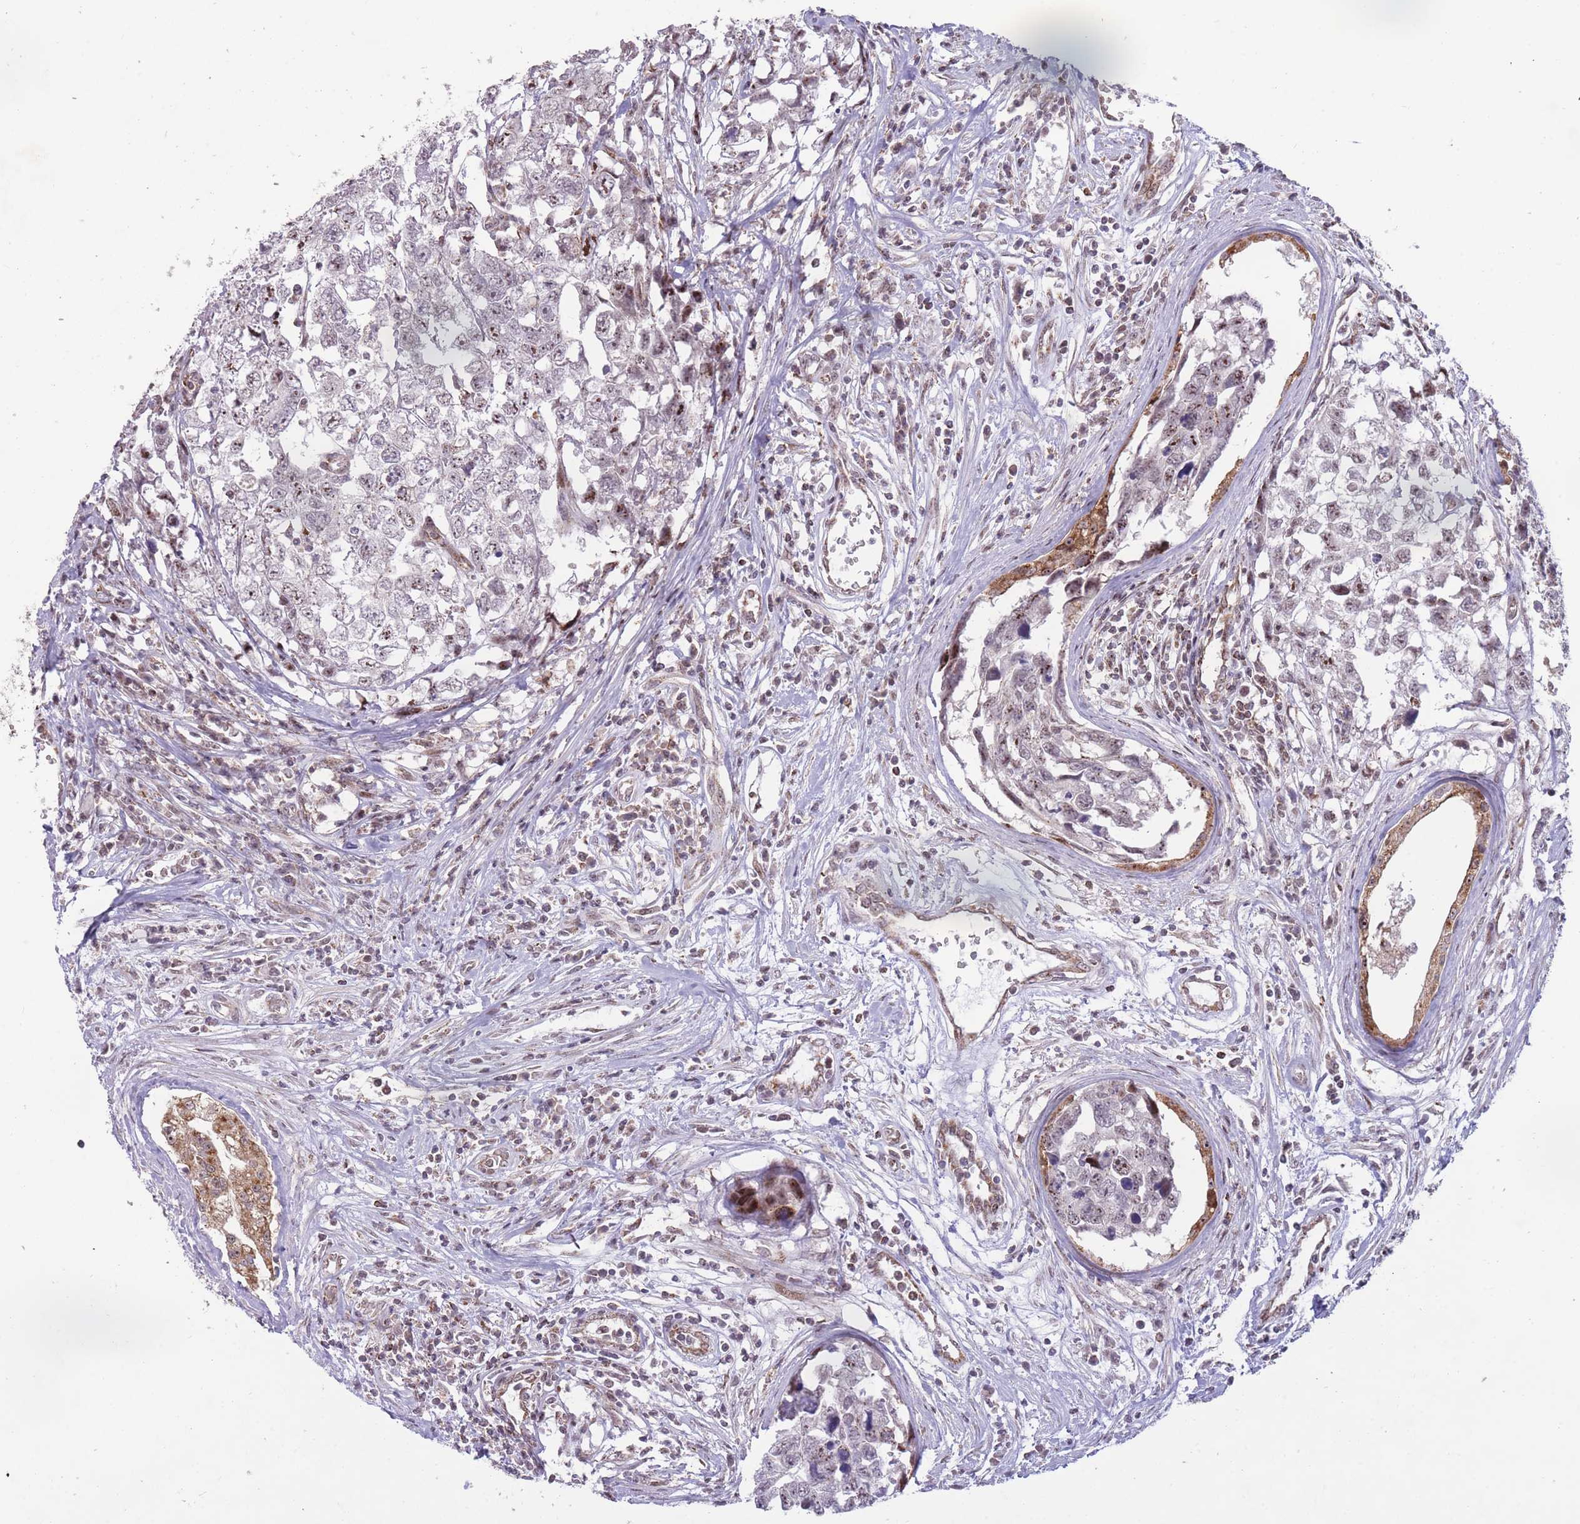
{"staining": {"intensity": "moderate", "quantity": "<25%", "location": "nuclear"}, "tissue": "testis cancer", "cell_type": "Tumor cells", "image_type": "cancer", "snomed": [{"axis": "morphology", "description": "Carcinoma, Embryonal, NOS"}, {"axis": "topography", "description": "Testis"}], "caption": "Protein analysis of testis cancer tissue demonstrates moderate nuclear positivity in about <25% of tumor cells. (DAB (3,3'-diaminobenzidine) IHC, brown staining for protein, blue staining for nuclei).", "gene": "DPYSL4", "patient": {"sex": "male", "age": 22}}